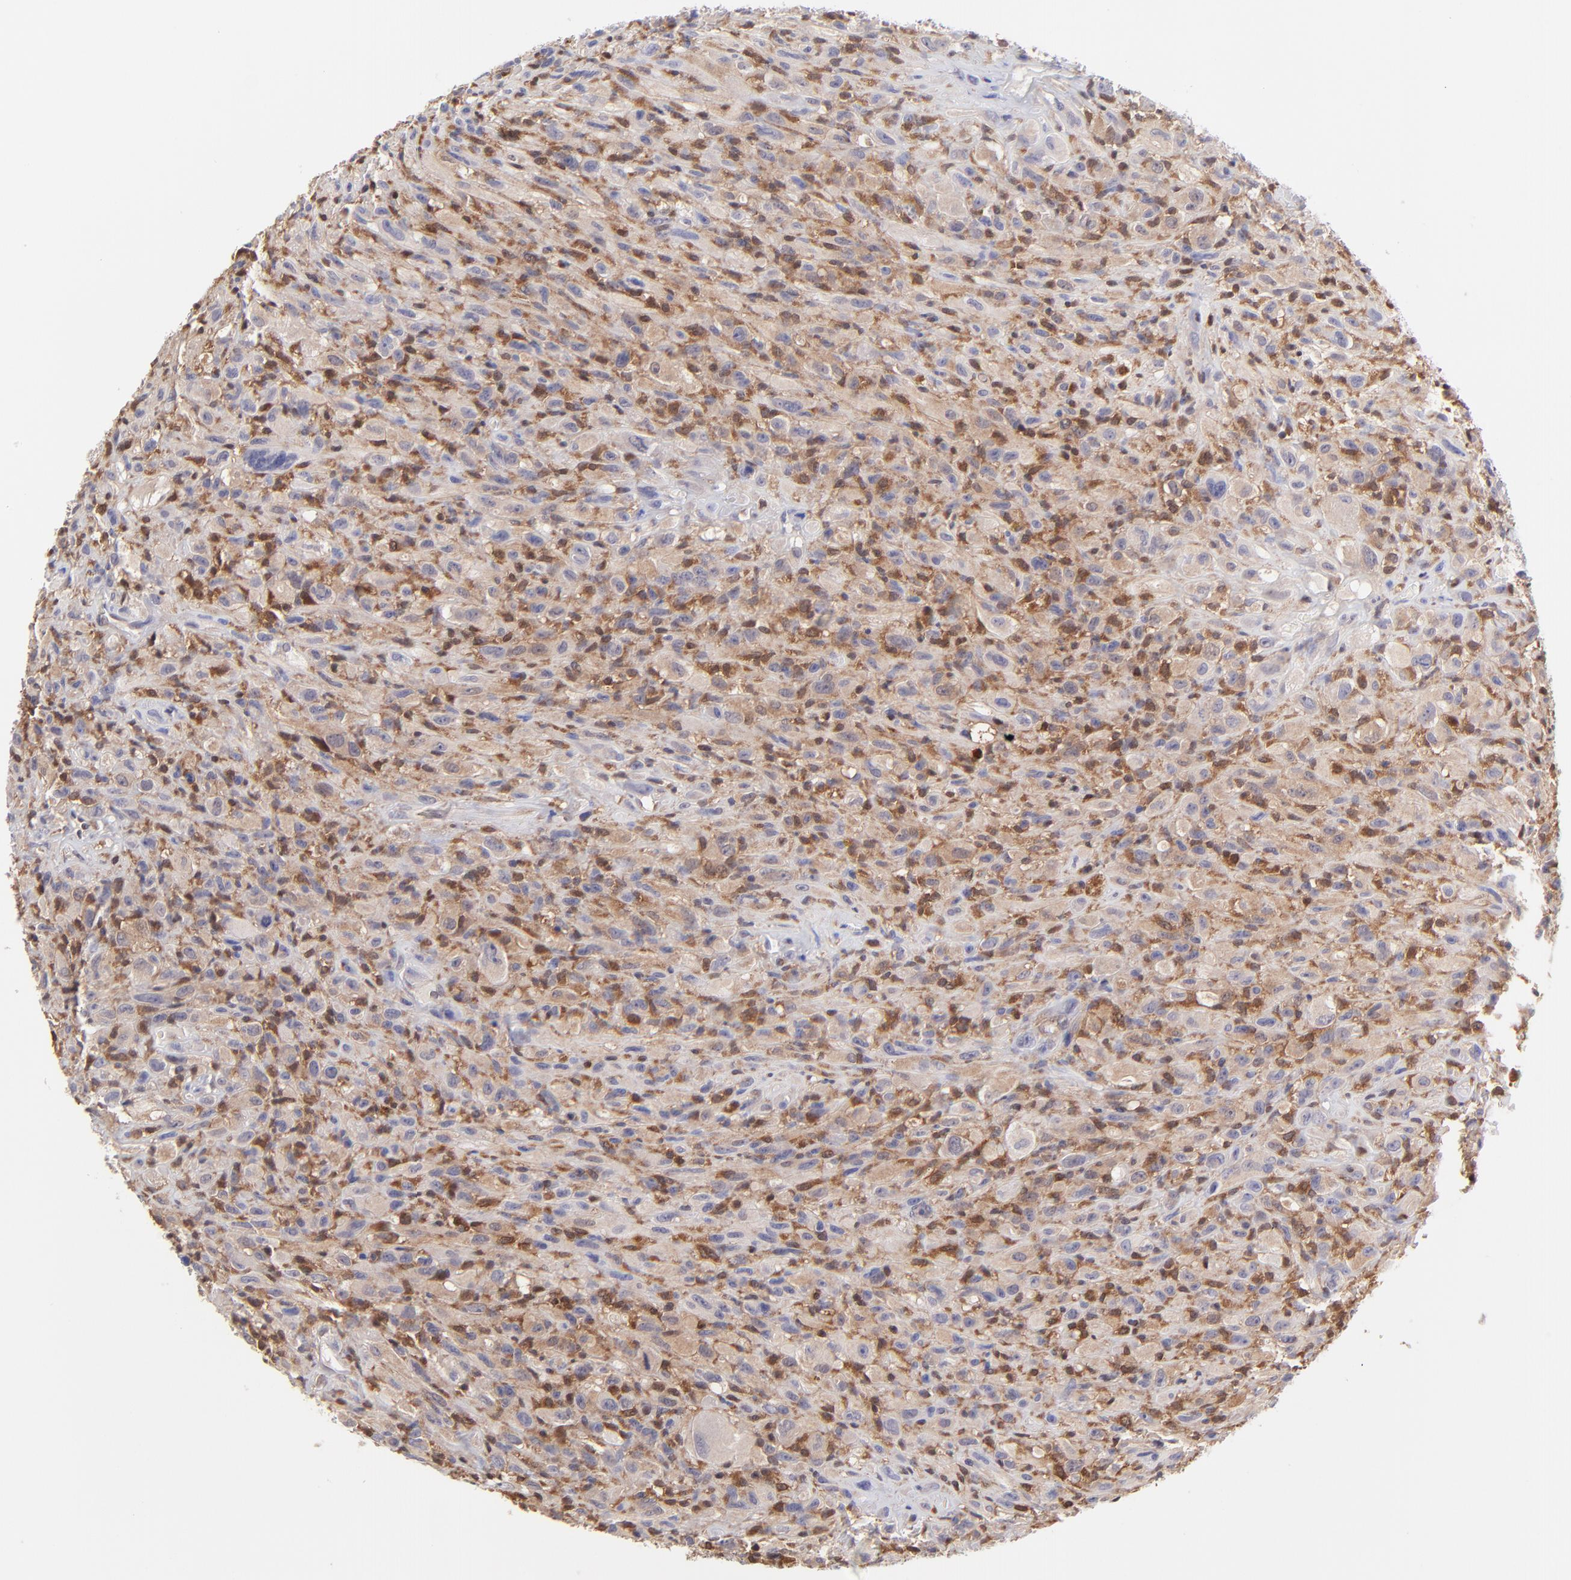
{"staining": {"intensity": "weak", "quantity": ">75%", "location": "nuclear"}, "tissue": "glioma", "cell_type": "Tumor cells", "image_type": "cancer", "snomed": [{"axis": "morphology", "description": "Glioma, malignant, High grade"}, {"axis": "topography", "description": "Brain"}], "caption": "An immunohistochemistry image of tumor tissue is shown. Protein staining in brown highlights weak nuclear positivity in malignant glioma (high-grade) within tumor cells.", "gene": "HYAL1", "patient": {"sex": "male", "age": 48}}